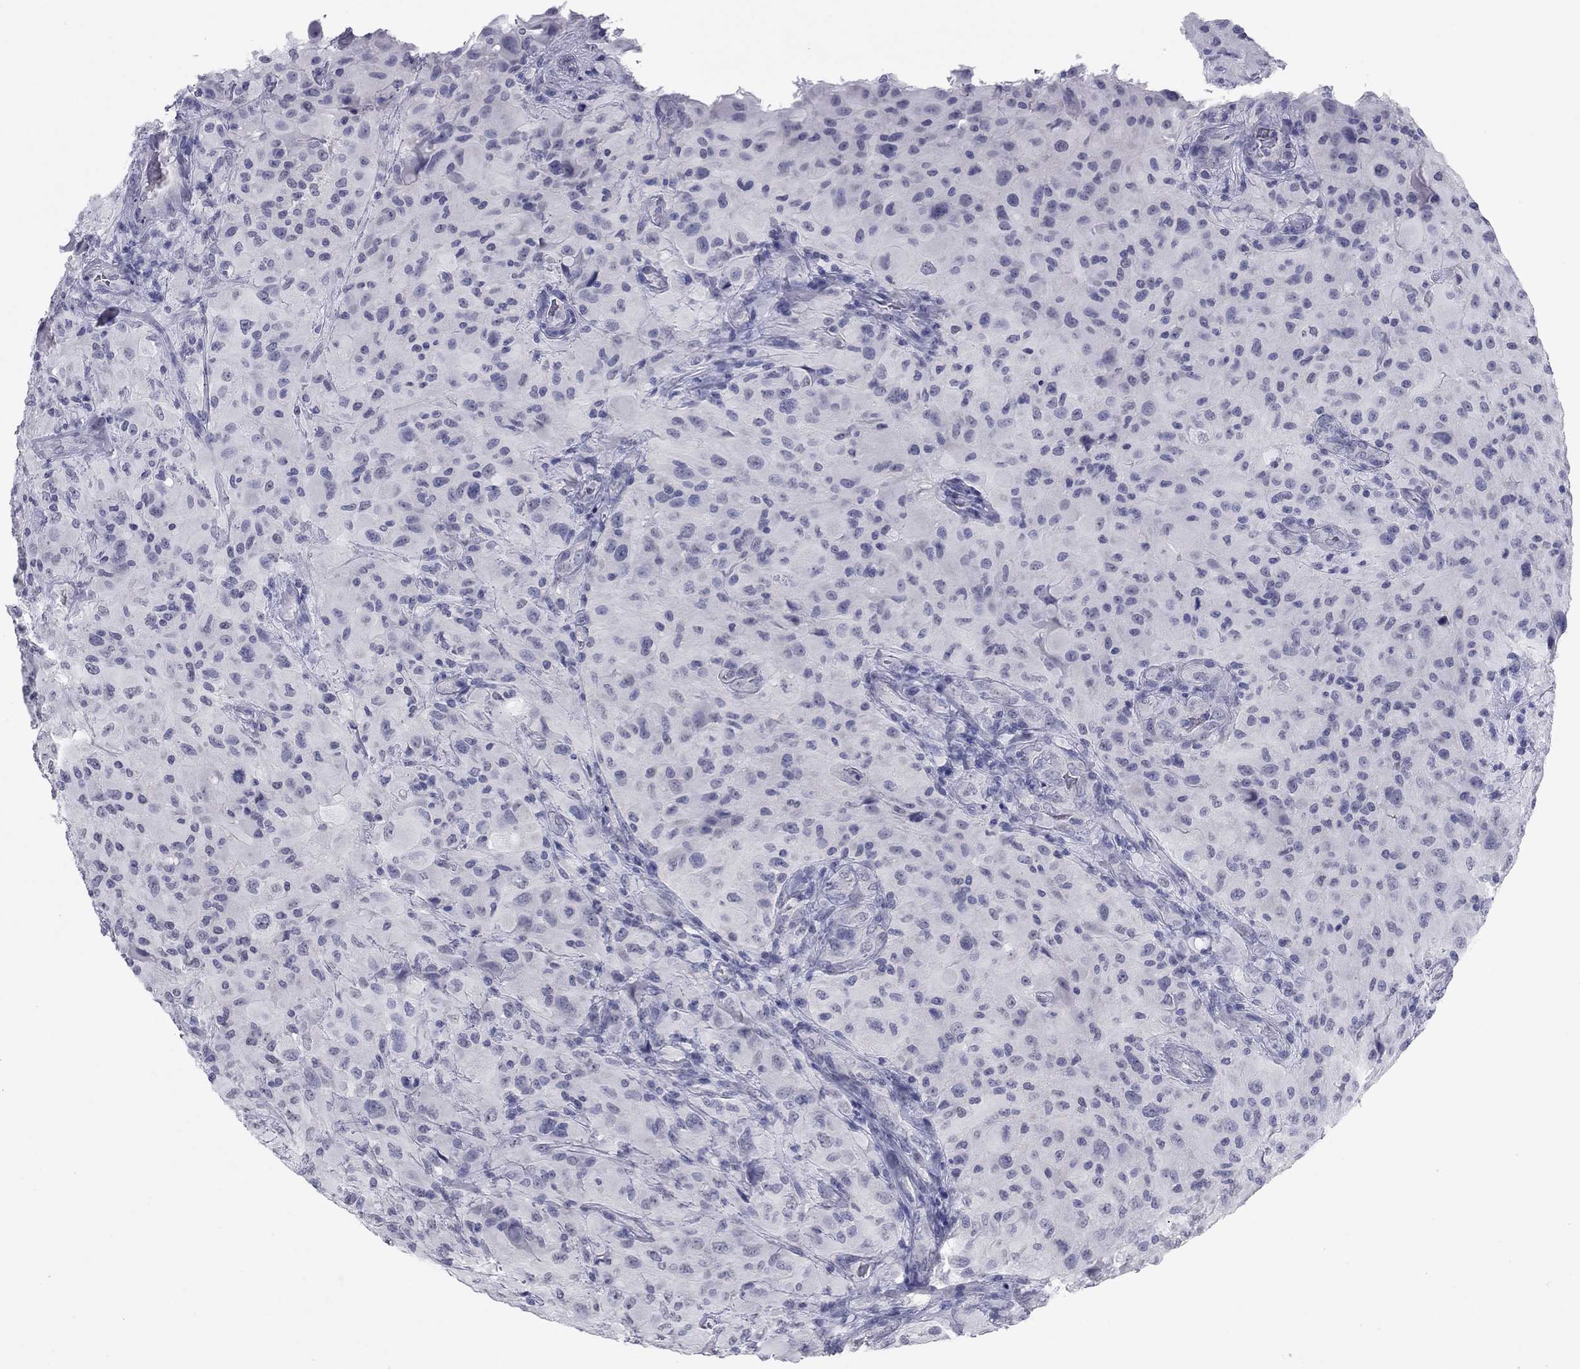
{"staining": {"intensity": "negative", "quantity": "none", "location": "none"}, "tissue": "glioma", "cell_type": "Tumor cells", "image_type": "cancer", "snomed": [{"axis": "morphology", "description": "Glioma, malignant, High grade"}, {"axis": "topography", "description": "Cerebral cortex"}], "caption": "This is an IHC micrograph of glioma. There is no expression in tumor cells.", "gene": "KRT75", "patient": {"sex": "male", "age": 35}}